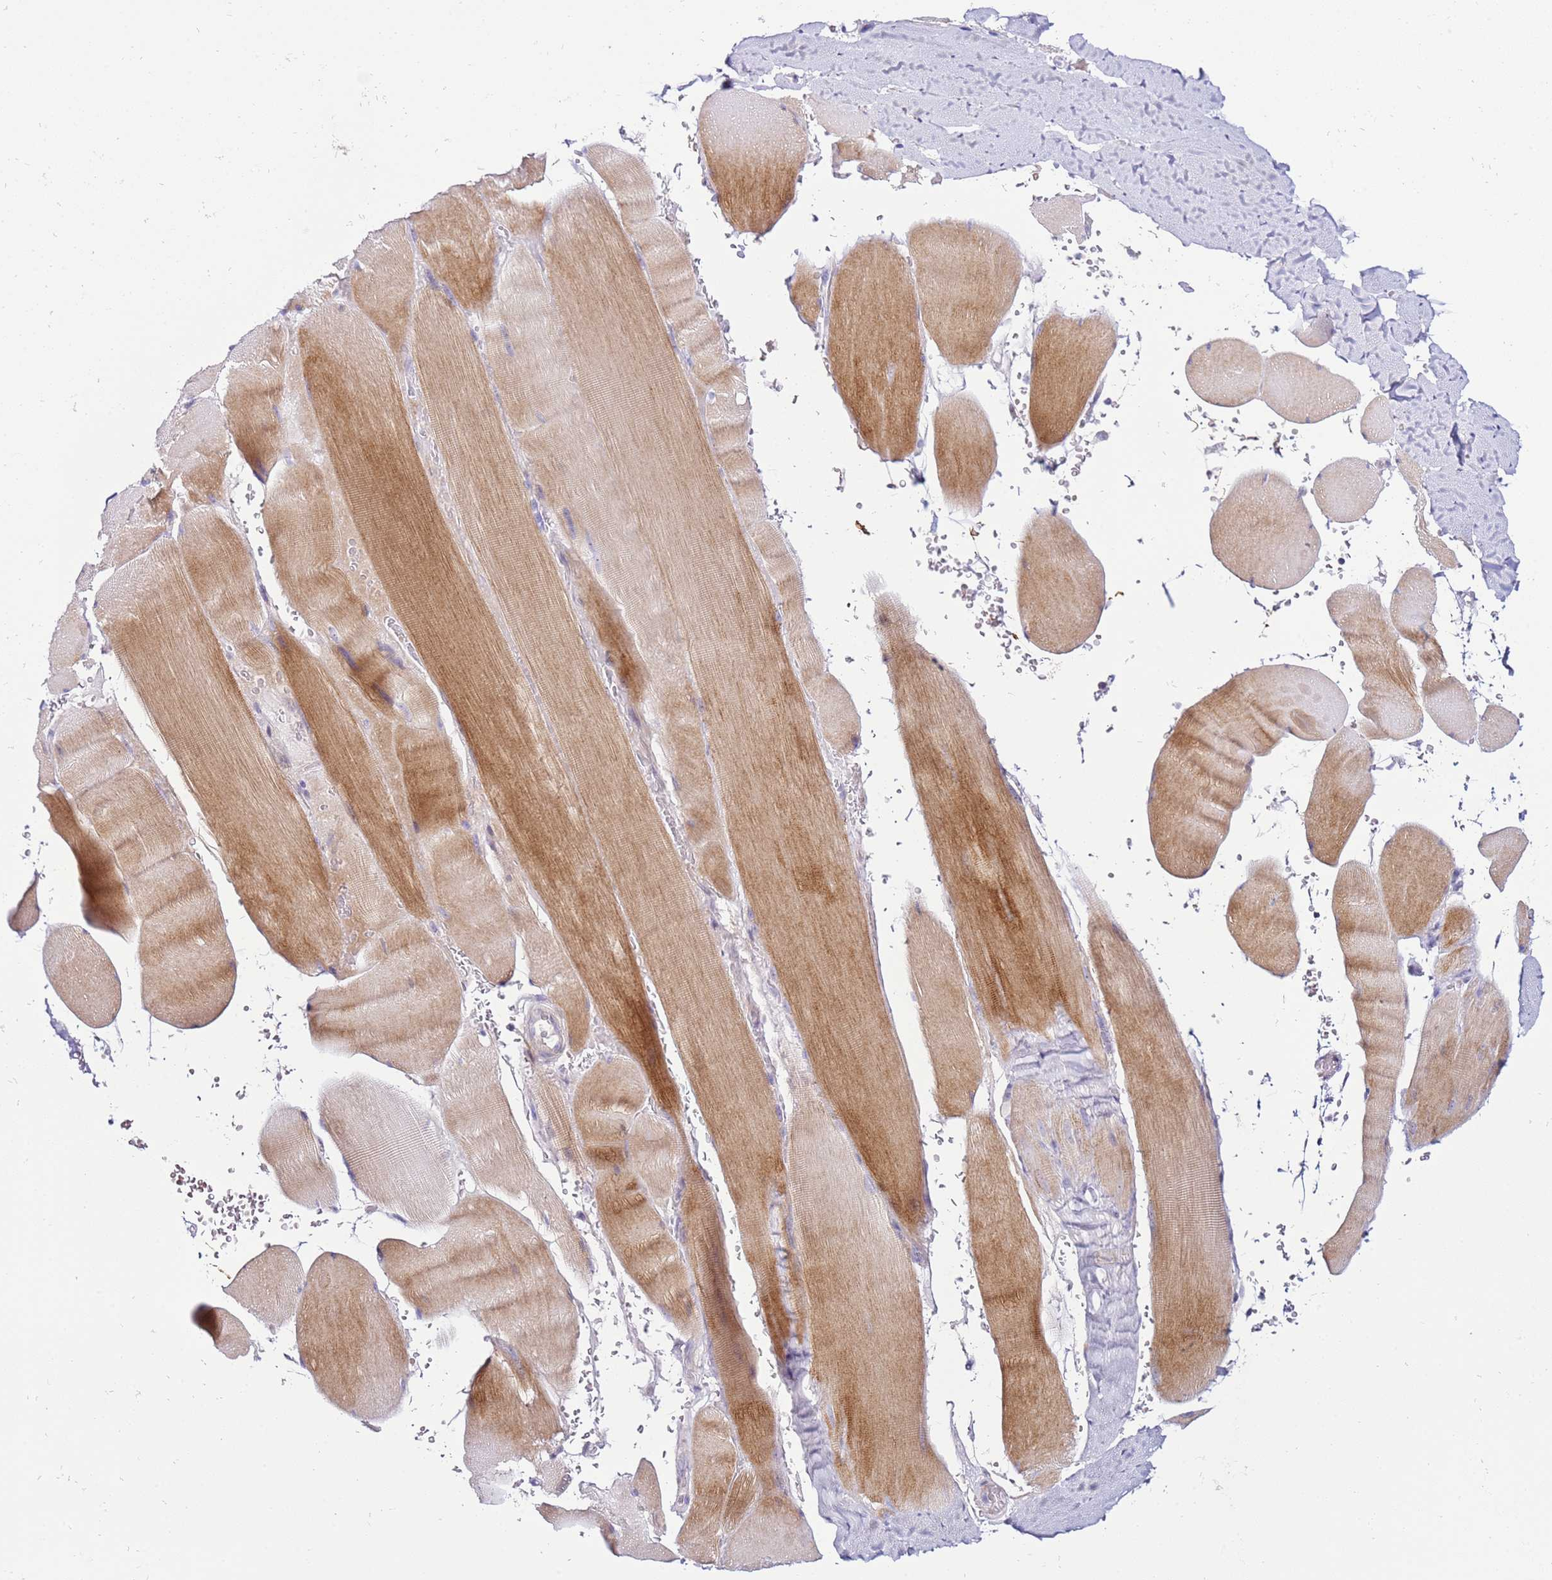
{"staining": {"intensity": "moderate", "quantity": ">75%", "location": "cytoplasmic/membranous"}, "tissue": "skeletal muscle", "cell_type": "Myocytes", "image_type": "normal", "snomed": [{"axis": "morphology", "description": "Normal tissue, NOS"}, {"axis": "topography", "description": "Skeletal muscle"}, {"axis": "topography", "description": "Head-Neck"}], "caption": "Moderate cytoplasmic/membranous protein expression is present in about >75% of myocytes in skeletal muscle. (IHC, brightfield microscopy, high magnification).", "gene": "HGD", "patient": {"sex": "male", "age": 66}}